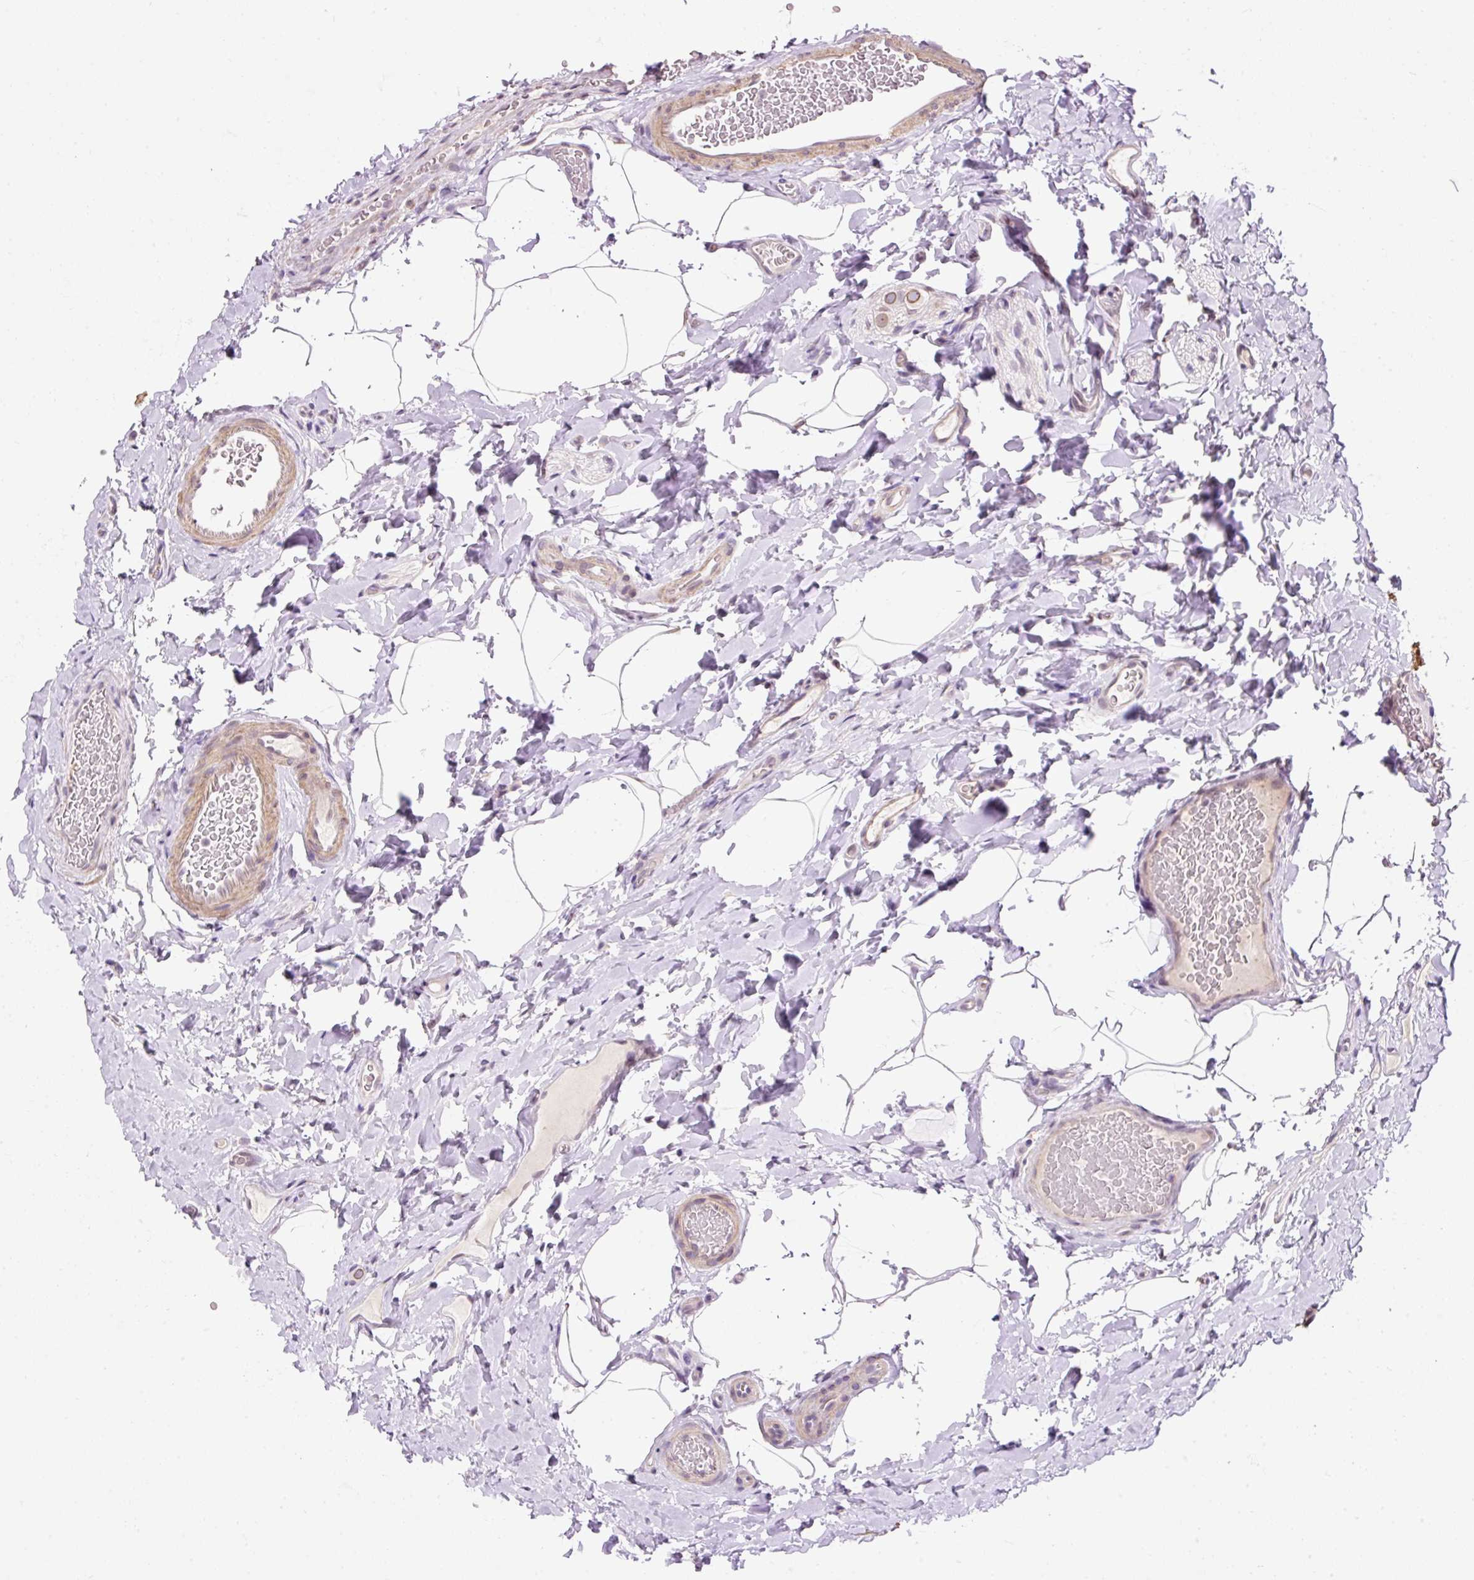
{"staining": {"intensity": "weak", "quantity": ">75%", "location": "cytoplasmic/membranous"}, "tissue": "colon", "cell_type": "Endothelial cells", "image_type": "normal", "snomed": [{"axis": "morphology", "description": "Normal tissue, NOS"}, {"axis": "topography", "description": "Colon"}], "caption": "A micrograph of colon stained for a protein reveals weak cytoplasmic/membranous brown staining in endothelial cells. (DAB (3,3'-diaminobenzidine) IHC, brown staining for protein, blue staining for nuclei).", "gene": "ZNF610", "patient": {"sex": "male", "age": 46}}